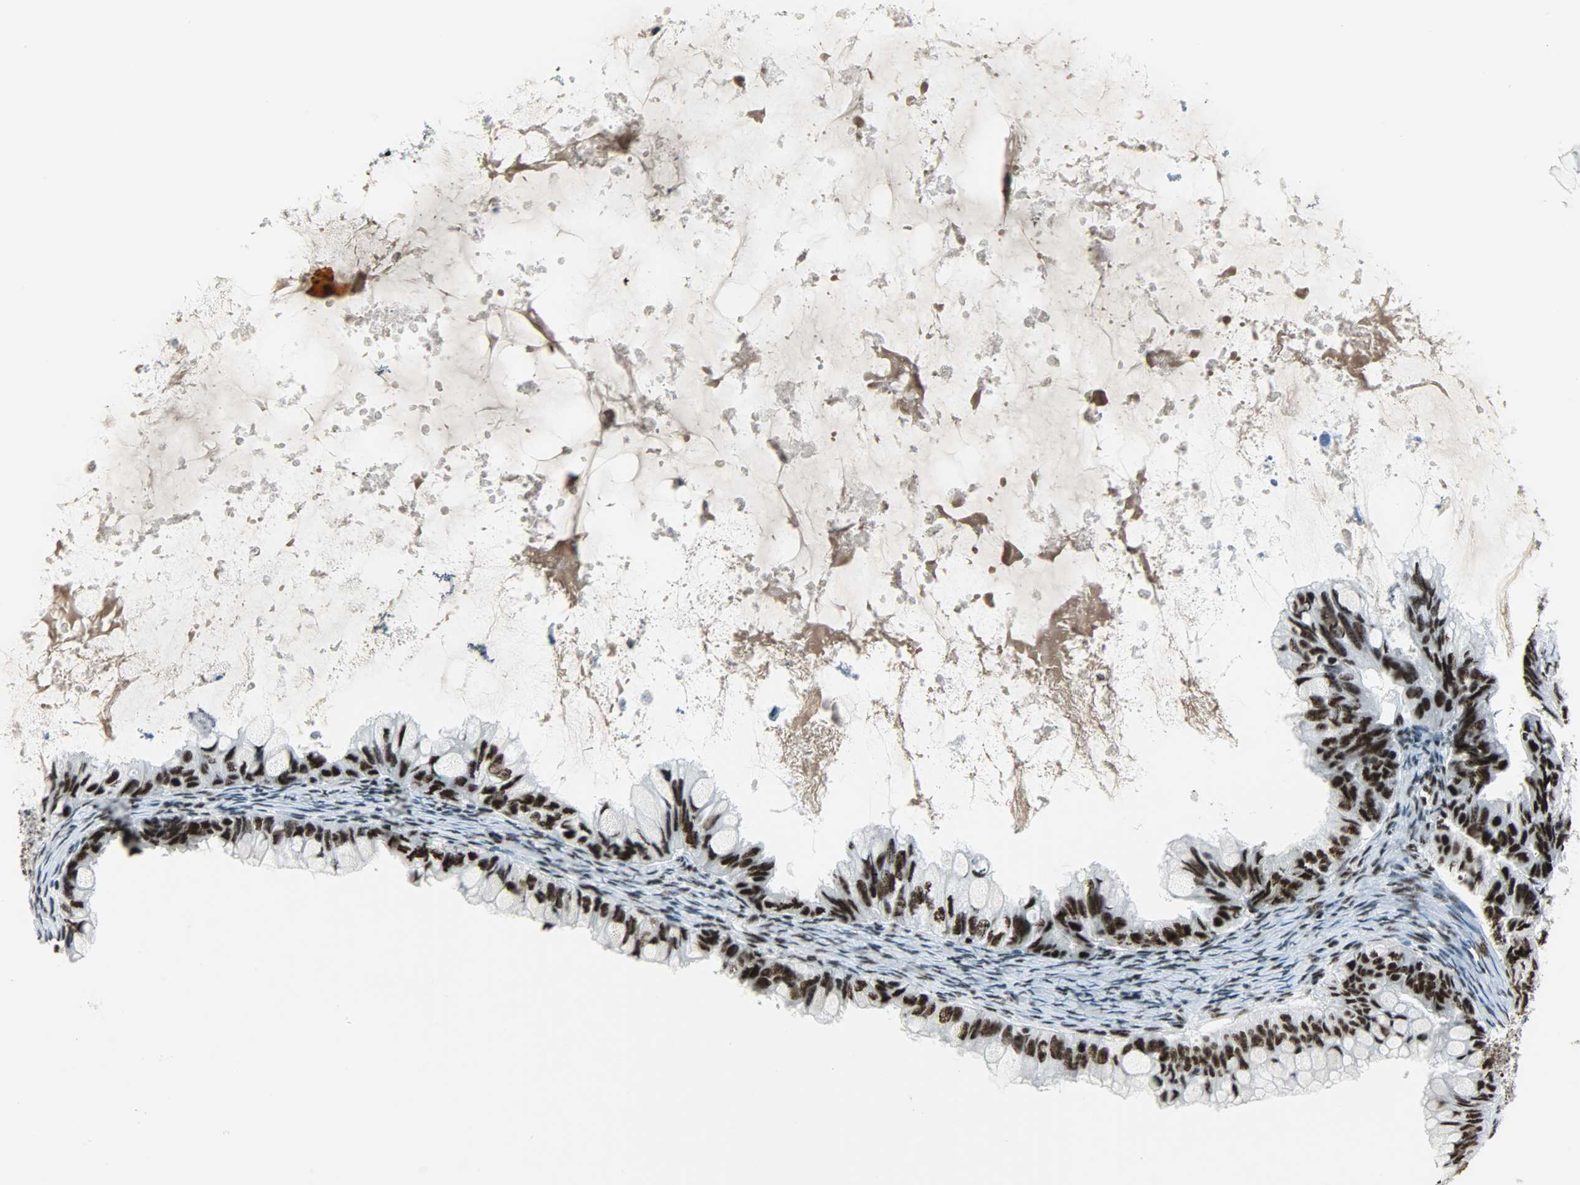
{"staining": {"intensity": "strong", "quantity": ">75%", "location": "nuclear"}, "tissue": "ovarian cancer", "cell_type": "Tumor cells", "image_type": "cancer", "snomed": [{"axis": "morphology", "description": "Cystadenocarcinoma, mucinous, NOS"}, {"axis": "topography", "description": "Ovary"}], "caption": "This photomicrograph reveals immunohistochemistry staining of mucinous cystadenocarcinoma (ovarian), with high strong nuclear expression in approximately >75% of tumor cells.", "gene": "SNRPA", "patient": {"sex": "female", "age": 80}}